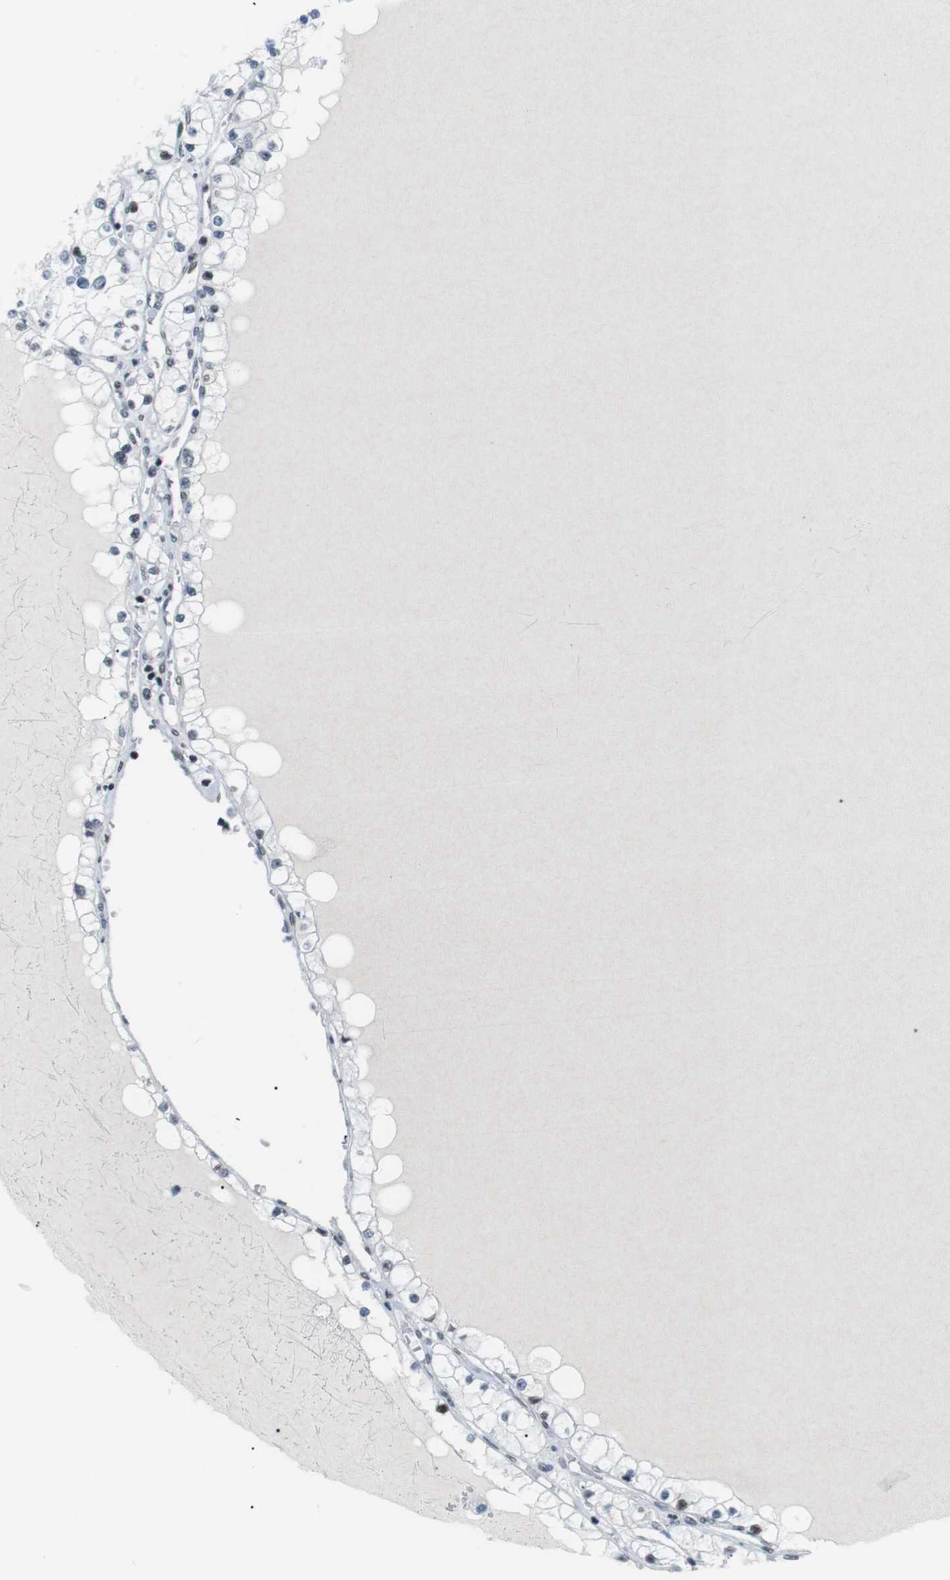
{"staining": {"intensity": "moderate", "quantity": "<25%", "location": "nuclear"}, "tissue": "renal cancer", "cell_type": "Tumor cells", "image_type": "cancer", "snomed": [{"axis": "morphology", "description": "Adenocarcinoma, NOS"}, {"axis": "topography", "description": "Kidney"}], "caption": "Protein staining exhibits moderate nuclear expression in approximately <25% of tumor cells in renal cancer (adenocarcinoma).", "gene": "CDC27", "patient": {"sex": "male", "age": 68}}